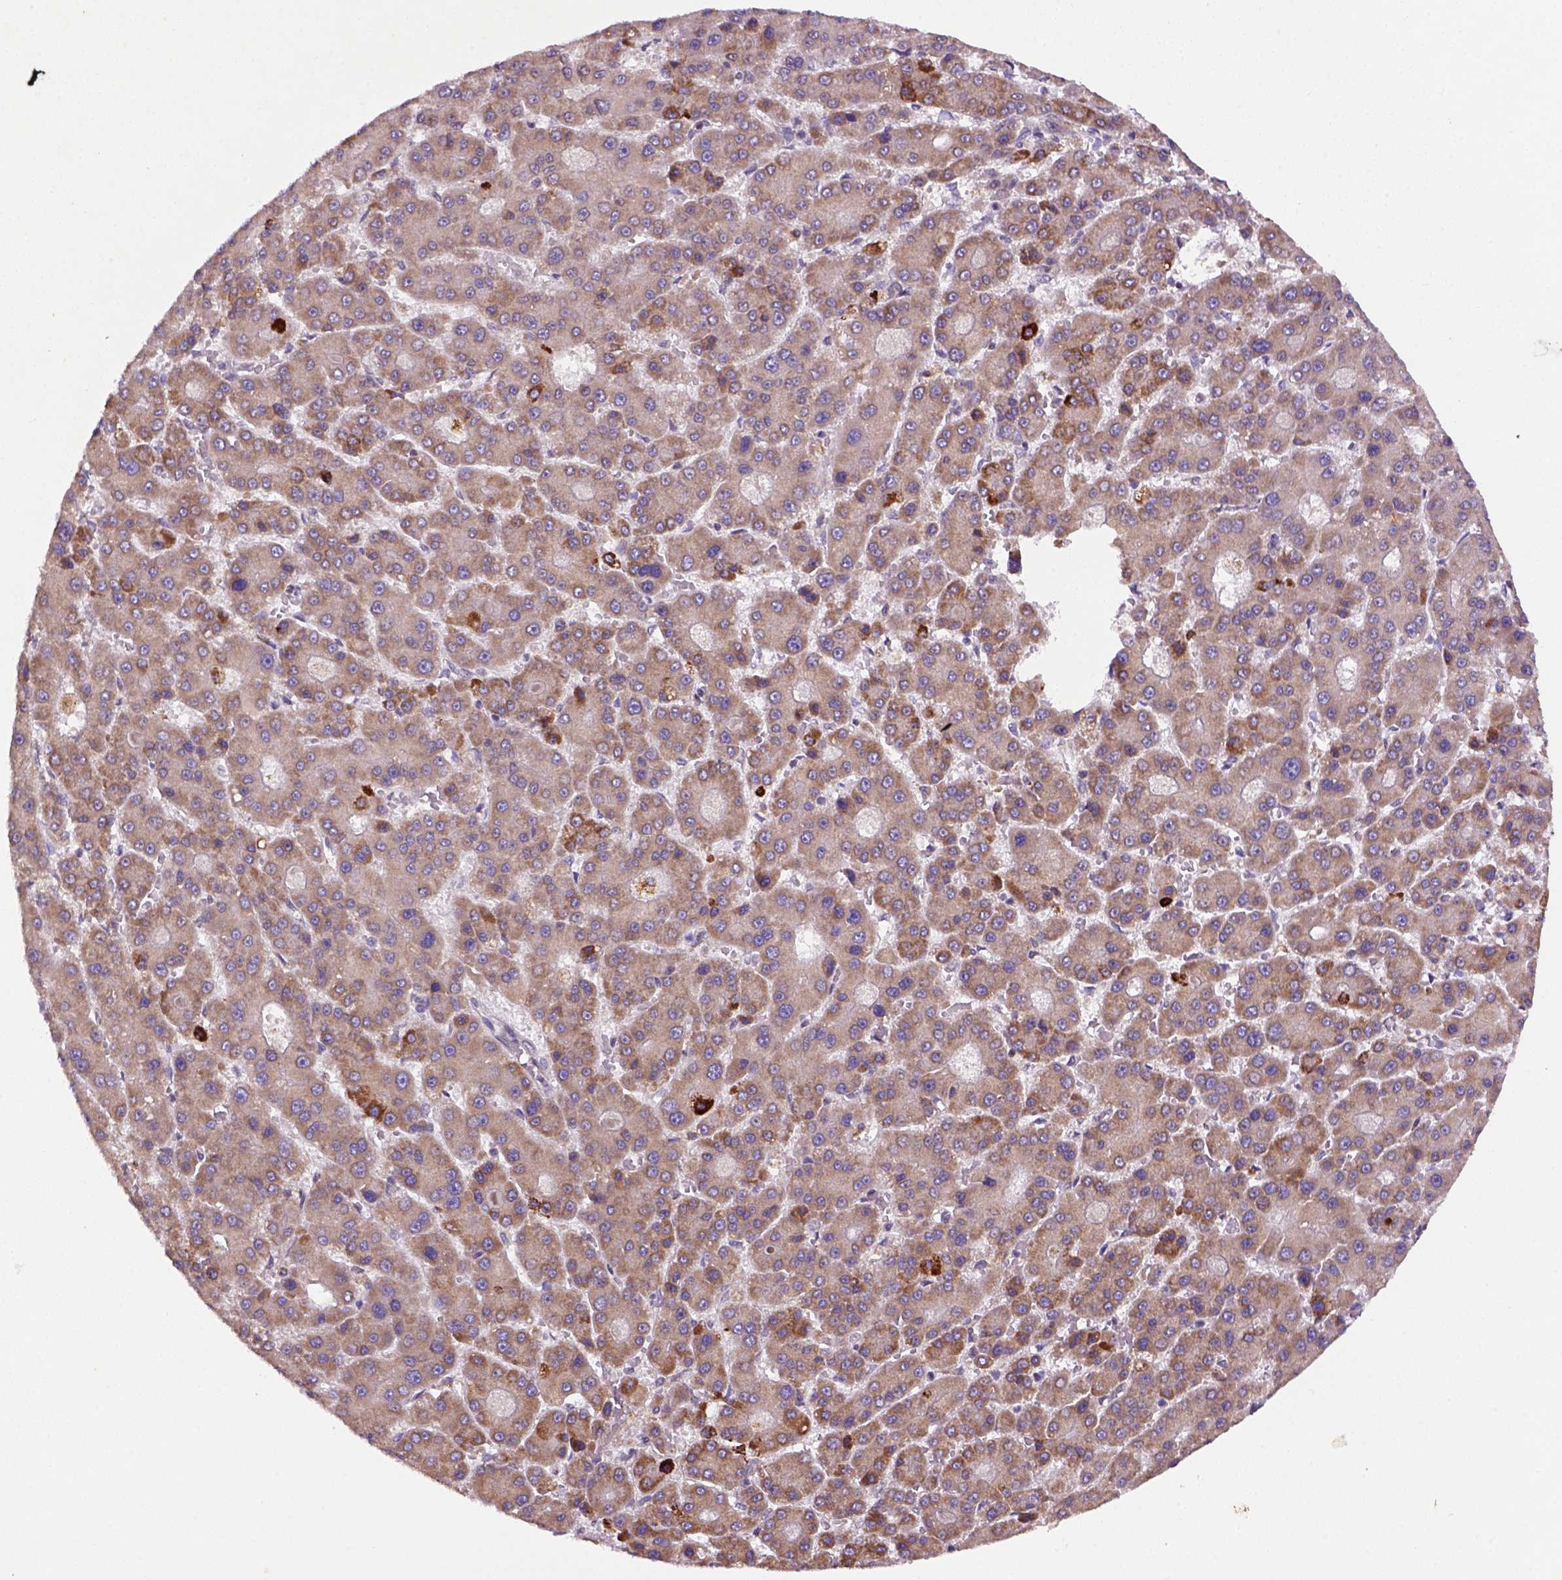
{"staining": {"intensity": "moderate", "quantity": ">75%", "location": "cytoplasmic/membranous"}, "tissue": "liver cancer", "cell_type": "Tumor cells", "image_type": "cancer", "snomed": [{"axis": "morphology", "description": "Carcinoma, Hepatocellular, NOS"}, {"axis": "topography", "description": "Liver"}], "caption": "This image shows liver cancer stained with IHC to label a protein in brown. The cytoplasmic/membranous of tumor cells show moderate positivity for the protein. Nuclei are counter-stained blue.", "gene": "FZD7", "patient": {"sex": "male", "age": 70}}